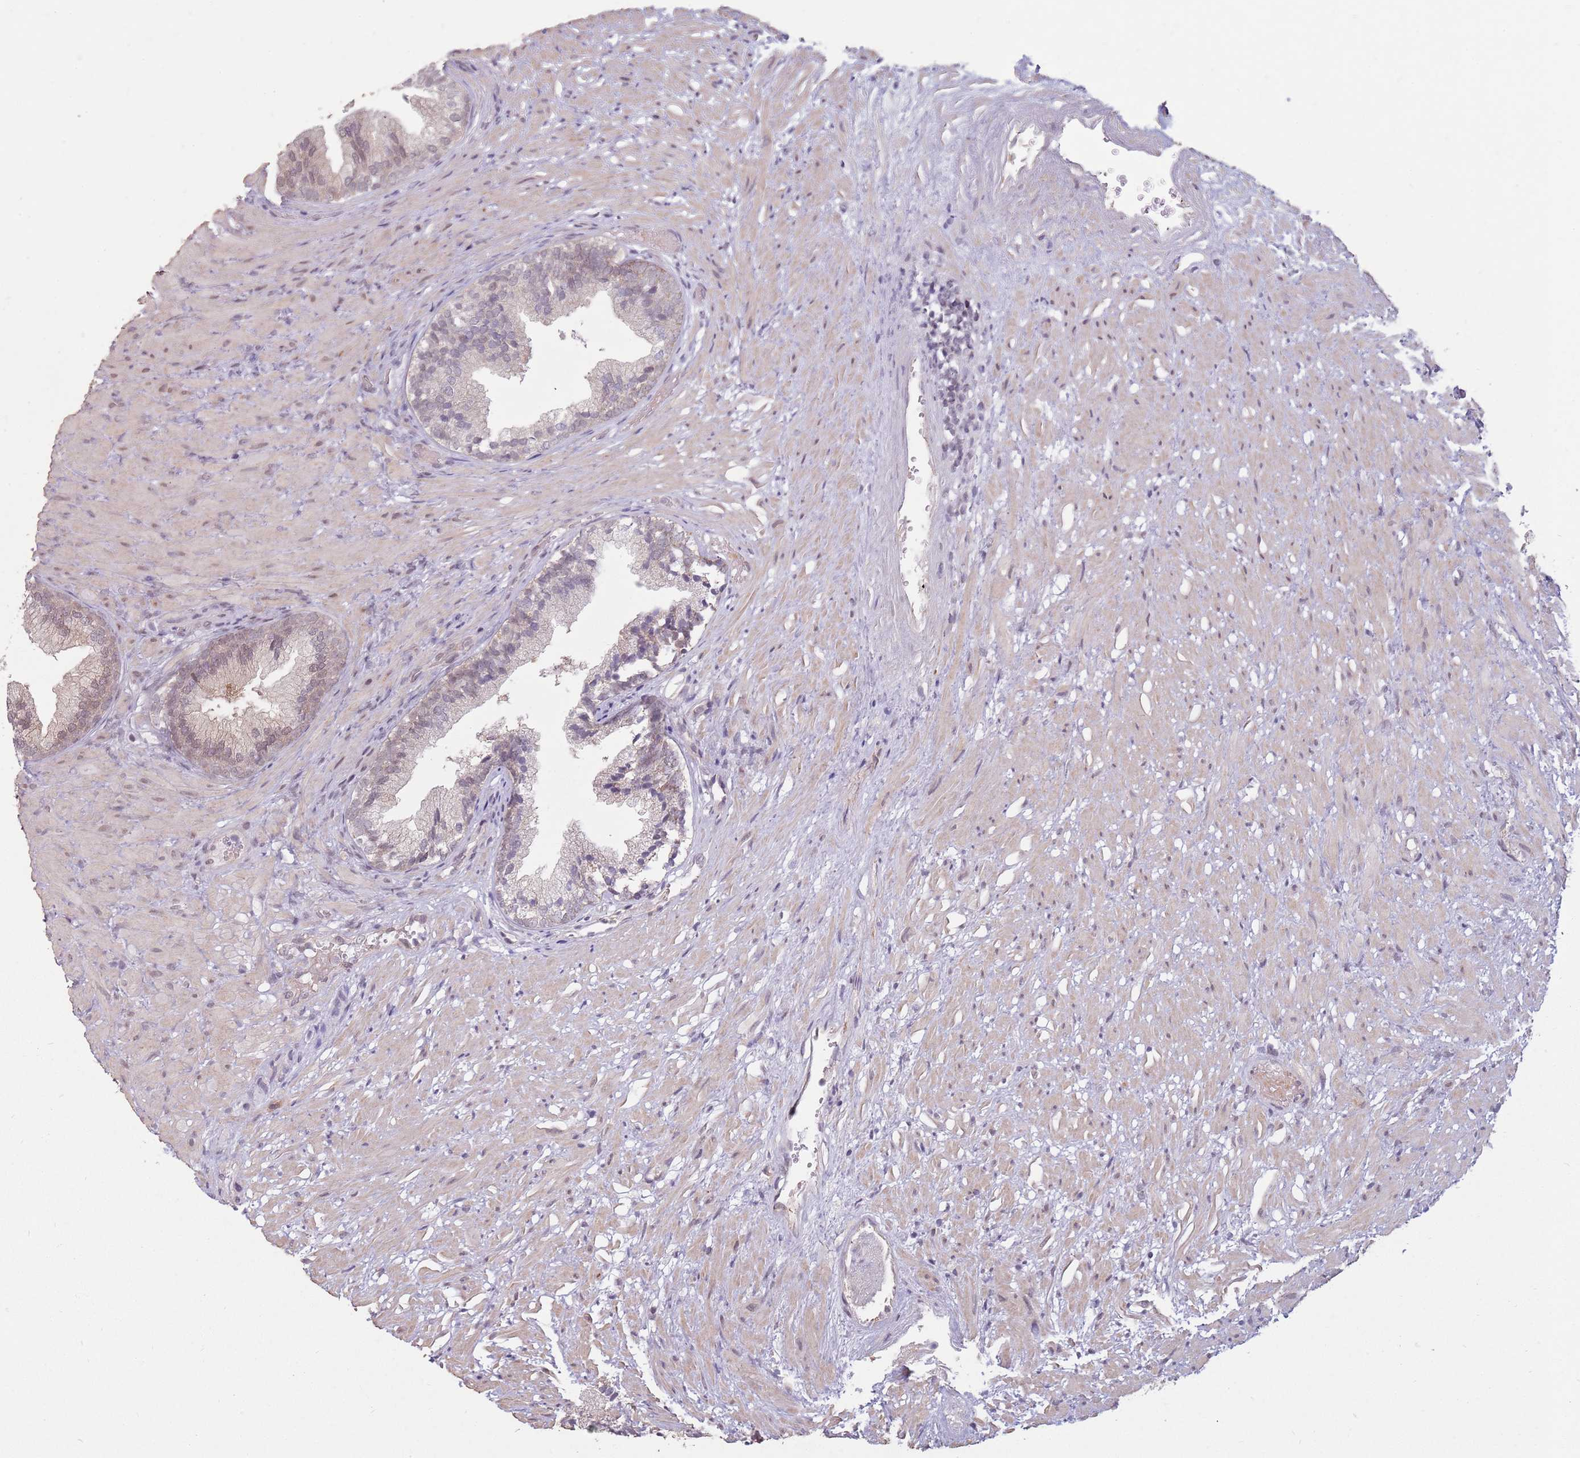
{"staining": {"intensity": "moderate", "quantity": "25%-75%", "location": "cytoplasmic/membranous,nuclear"}, "tissue": "prostate", "cell_type": "Glandular cells", "image_type": "normal", "snomed": [{"axis": "morphology", "description": "Normal tissue, NOS"}, {"axis": "topography", "description": "Prostate"}], "caption": "Unremarkable prostate exhibits moderate cytoplasmic/membranous,nuclear positivity in about 25%-75% of glandular cells.", "gene": "ZNF574", "patient": {"sex": "male", "age": 76}}